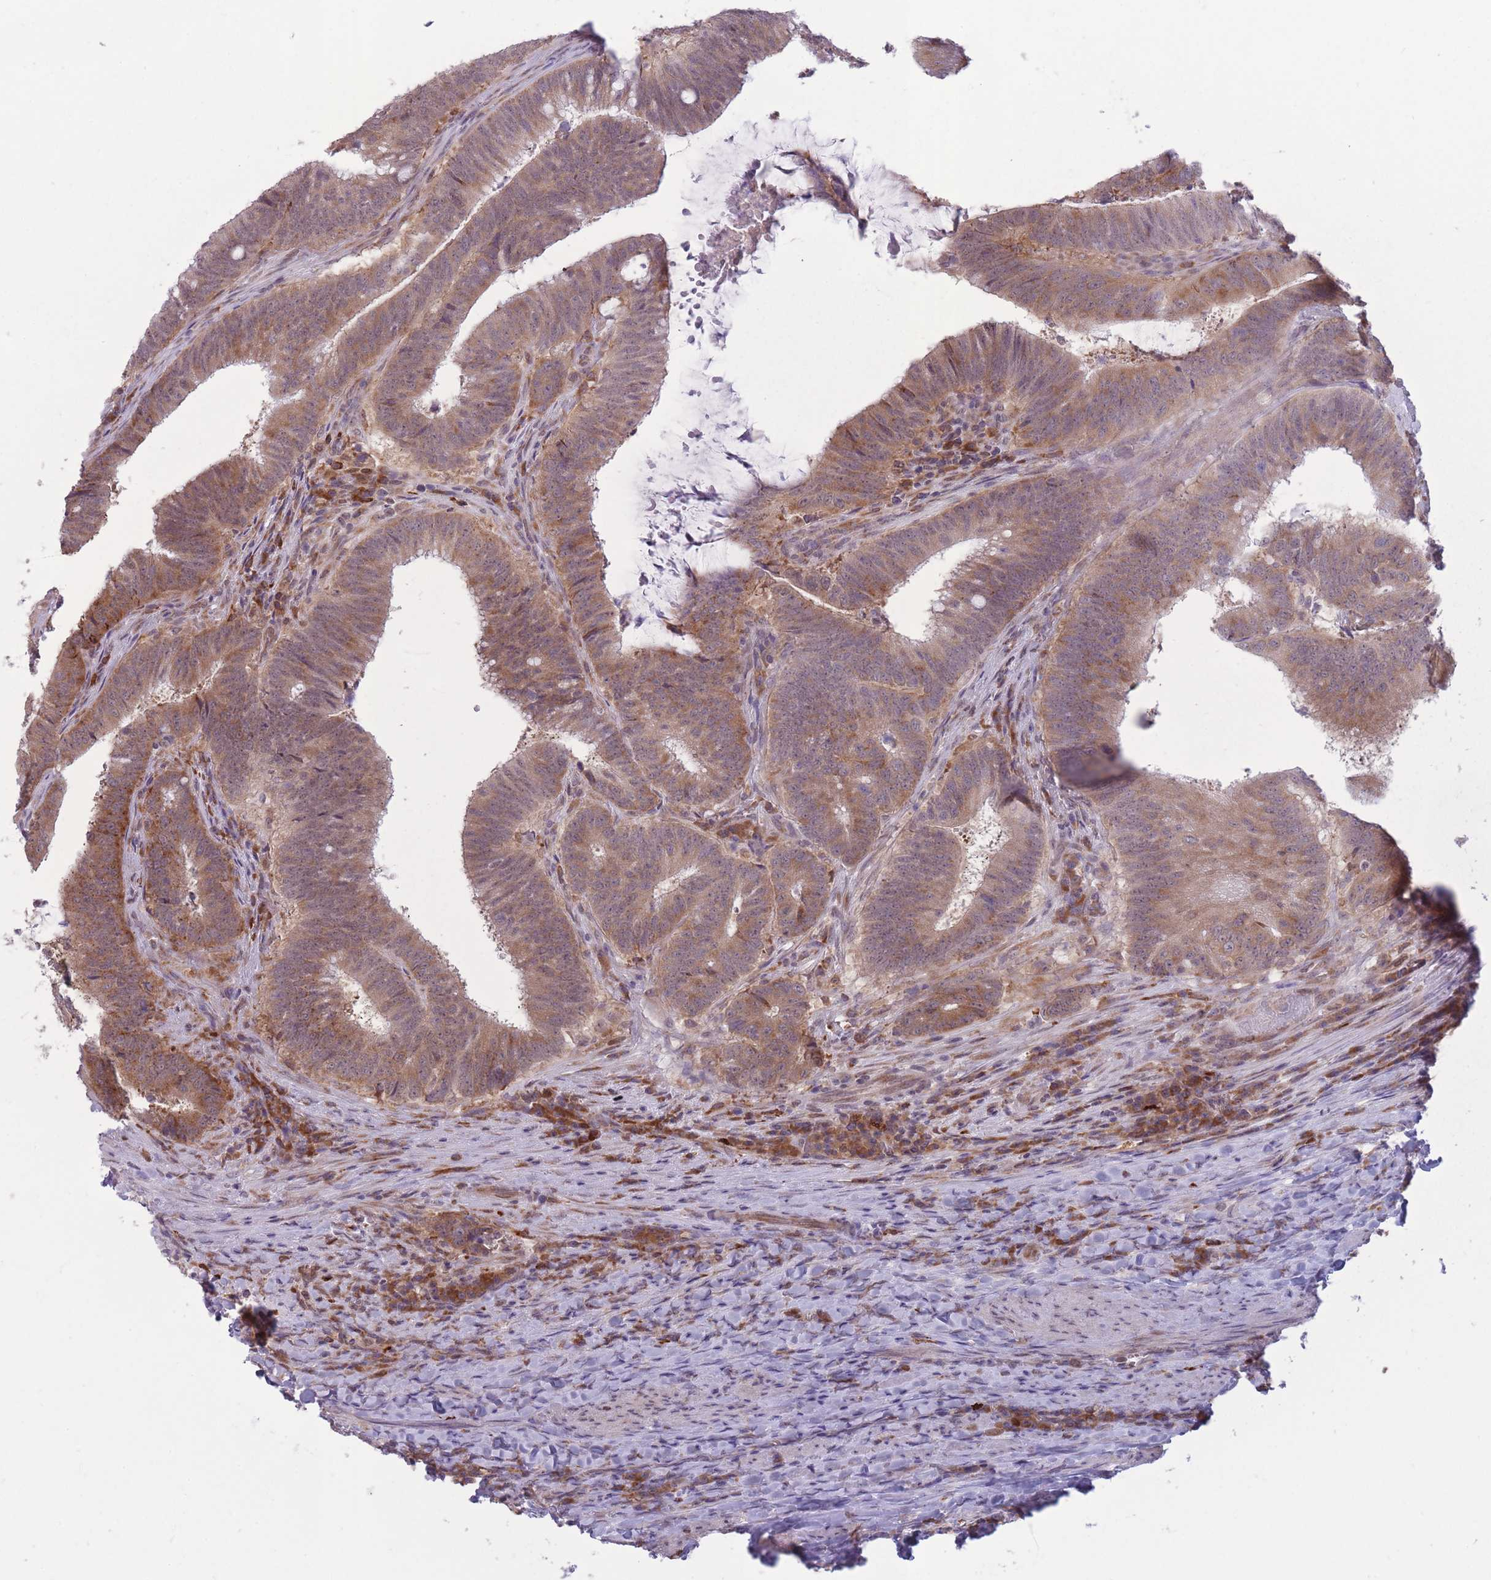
{"staining": {"intensity": "moderate", "quantity": ">75%", "location": "cytoplasmic/membranous"}, "tissue": "colorectal cancer", "cell_type": "Tumor cells", "image_type": "cancer", "snomed": [{"axis": "morphology", "description": "Adenocarcinoma, NOS"}, {"axis": "topography", "description": "Colon"}], "caption": "About >75% of tumor cells in colorectal cancer demonstrate moderate cytoplasmic/membranous protein staining as visualized by brown immunohistochemical staining.", "gene": "TMEM121", "patient": {"sex": "female", "age": 43}}